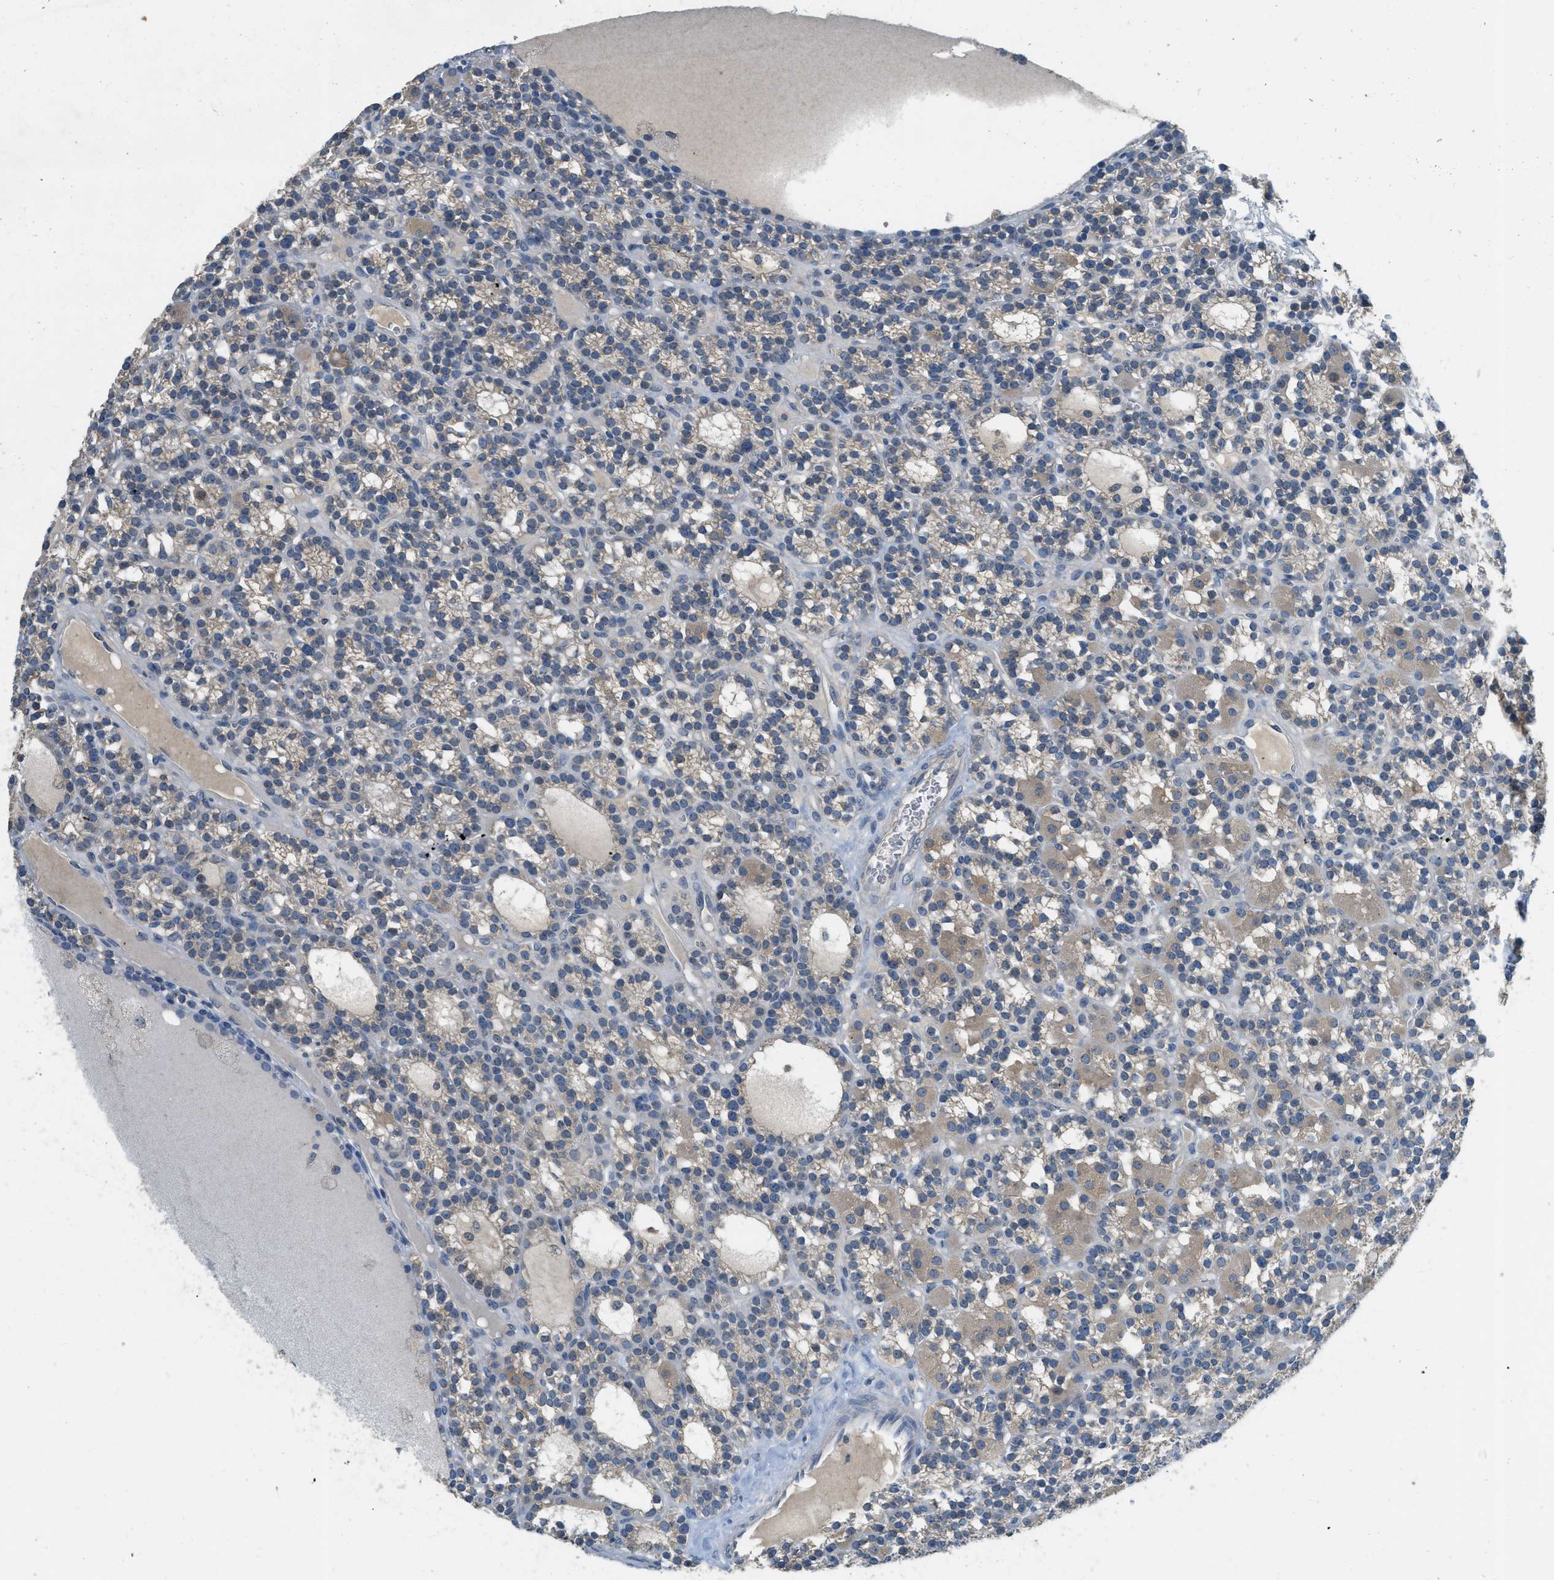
{"staining": {"intensity": "weak", "quantity": "25%-75%", "location": "cytoplasmic/membranous"}, "tissue": "parathyroid gland", "cell_type": "Glandular cells", "image_type": "normal", "snomed": [{"axis": "morphology", "description": "Normal tissue, NOS"}, {"axis": "morphology", "description": "Adenoma, NOS"}, {"axis": "topography", "description": "Parathyroid gland"}], "caption": "IHC of benign parathyroid gland reveals low levels of weak cytoplasmic/membranous staining in approximately 25%-75% of glandular cells. (Stains: DAB in brown, nuclei in blue, Microscopy: brightfield microscopy at high magnification).", "gene": "MIS18A", "patient": {"sex": "female", "age": 58}}